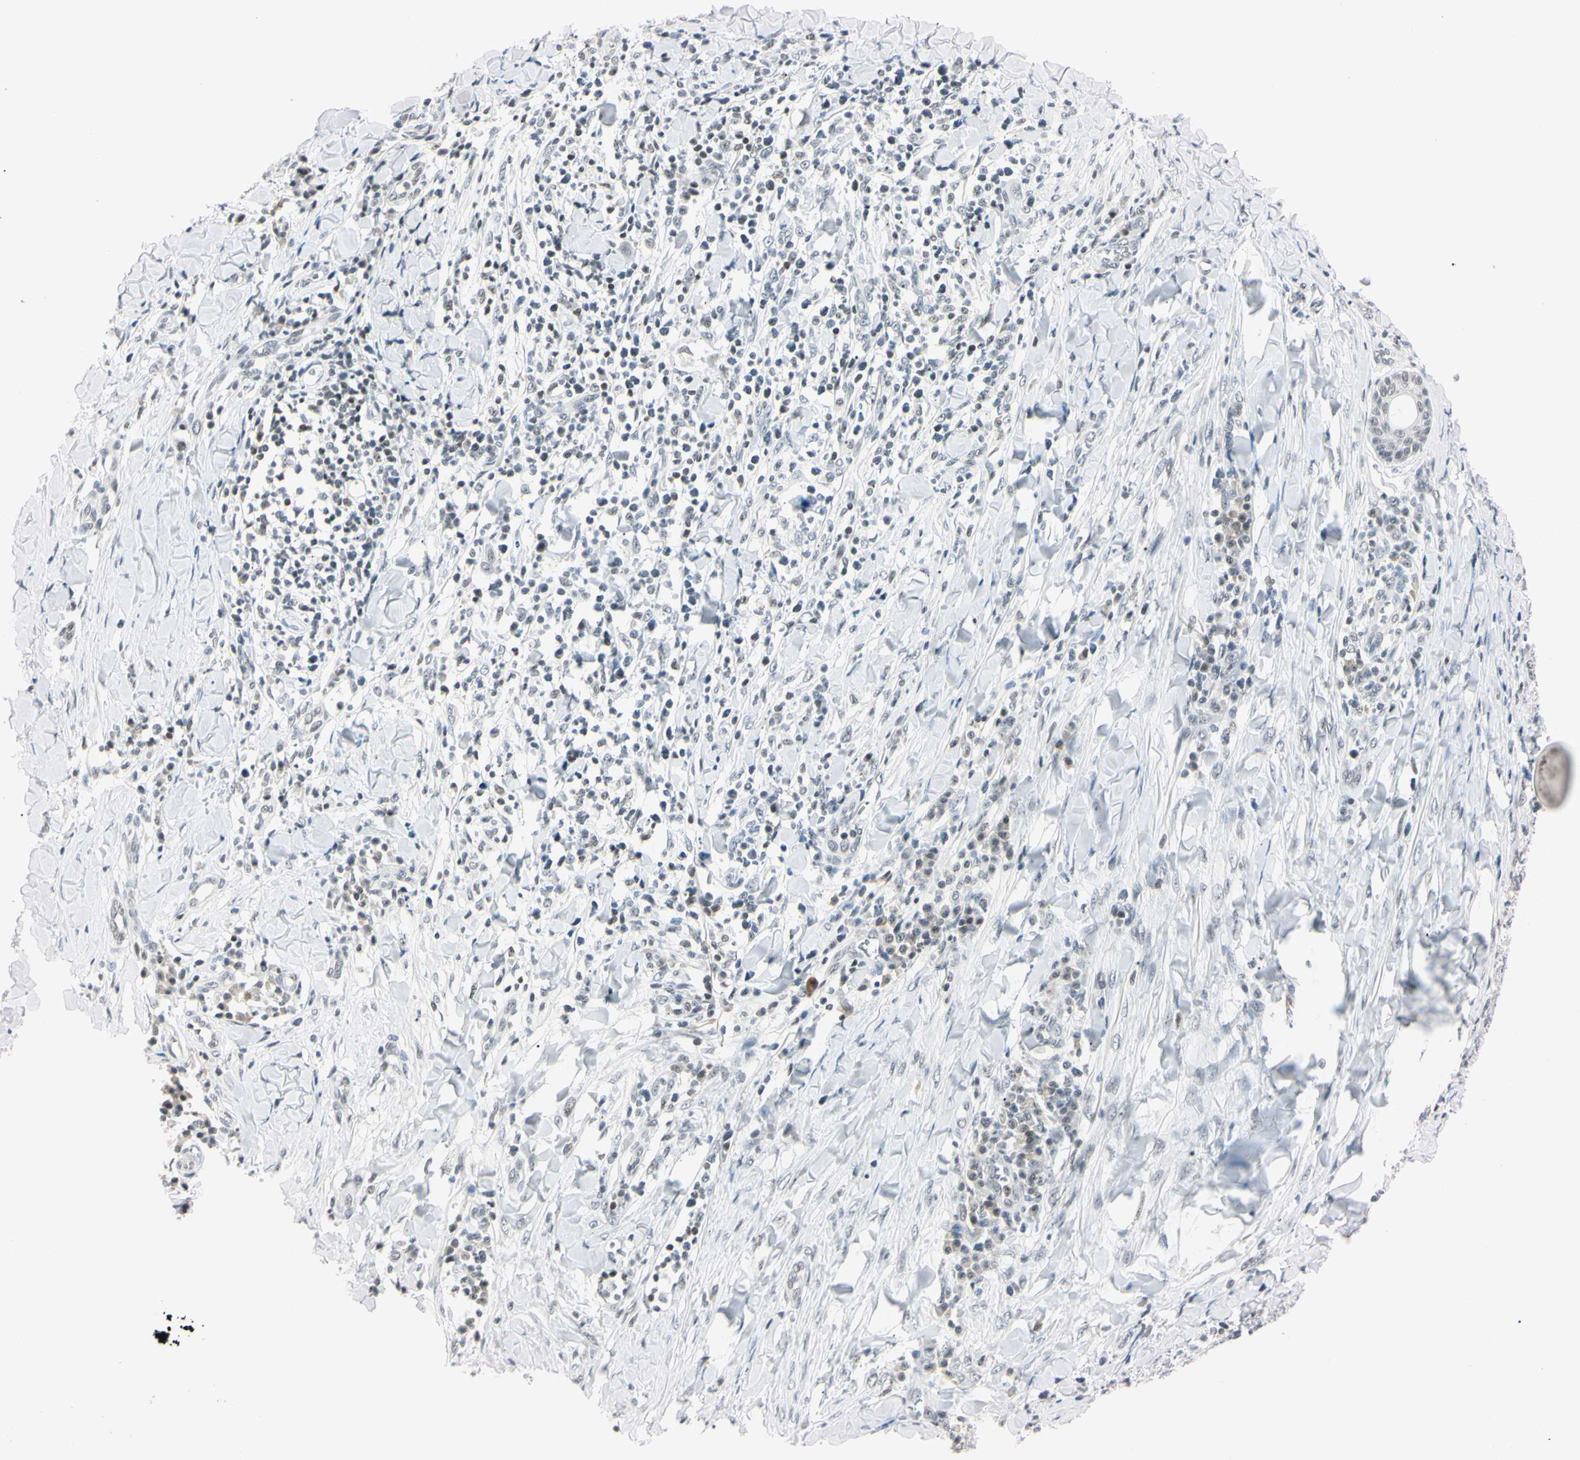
{"staining": {"intensity": "weak", "quantity": "<25%", "location": "nuclear"}, "tissue": "skin cancer", "cell_type": "Tumor cells", "image_type": "cancer", "snomed": [{"axis": "morphology", "description": "Squamous cell carcinoma, NOS"}, {"axis": "topography", "description": "Skin"}], "caption": "IHC of human skin cancer (squamous cell carcinoma) shows no staining in tumor cells.", "gene": "C1orf174", "patient": {"sex": "male", "age": 24}}